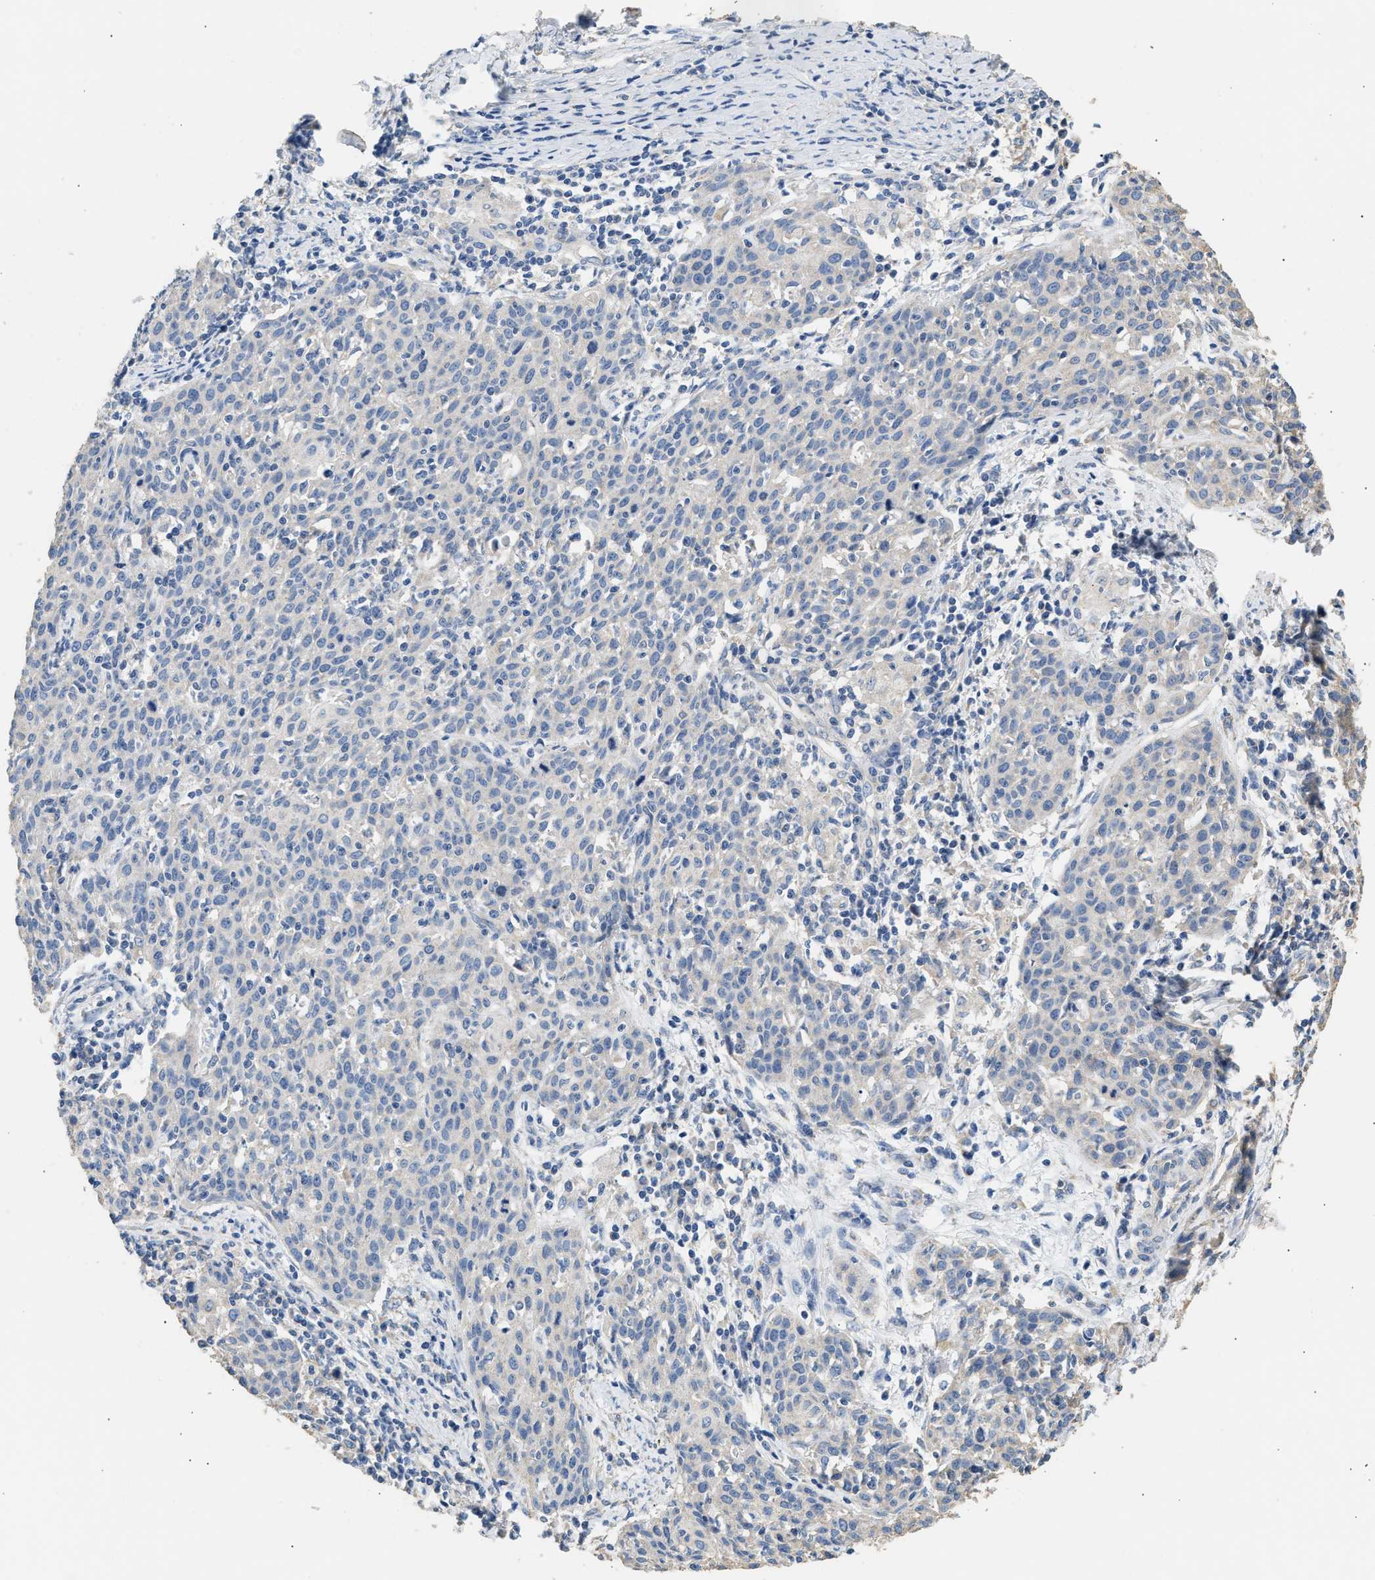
{"staining": {"intensity": "negative", "quantity": "none", "location": "none"}, "tissue": "cervical cancer", "cell_type": "Tumor cells", "image_type": "cancer", "snomed": [{"axis": "morphology", "description": "Squamous cell carcinoma, NOS"}, {"axis": "topography", "description": "Cervix"}], "caption": "DAB immunohistochemical staining of cervical cancer (squamous cell carcinoma) displays no significant staining in tumor cells.", "gene": "WDR31", "patient": {"sex": "female", "age": 38}}